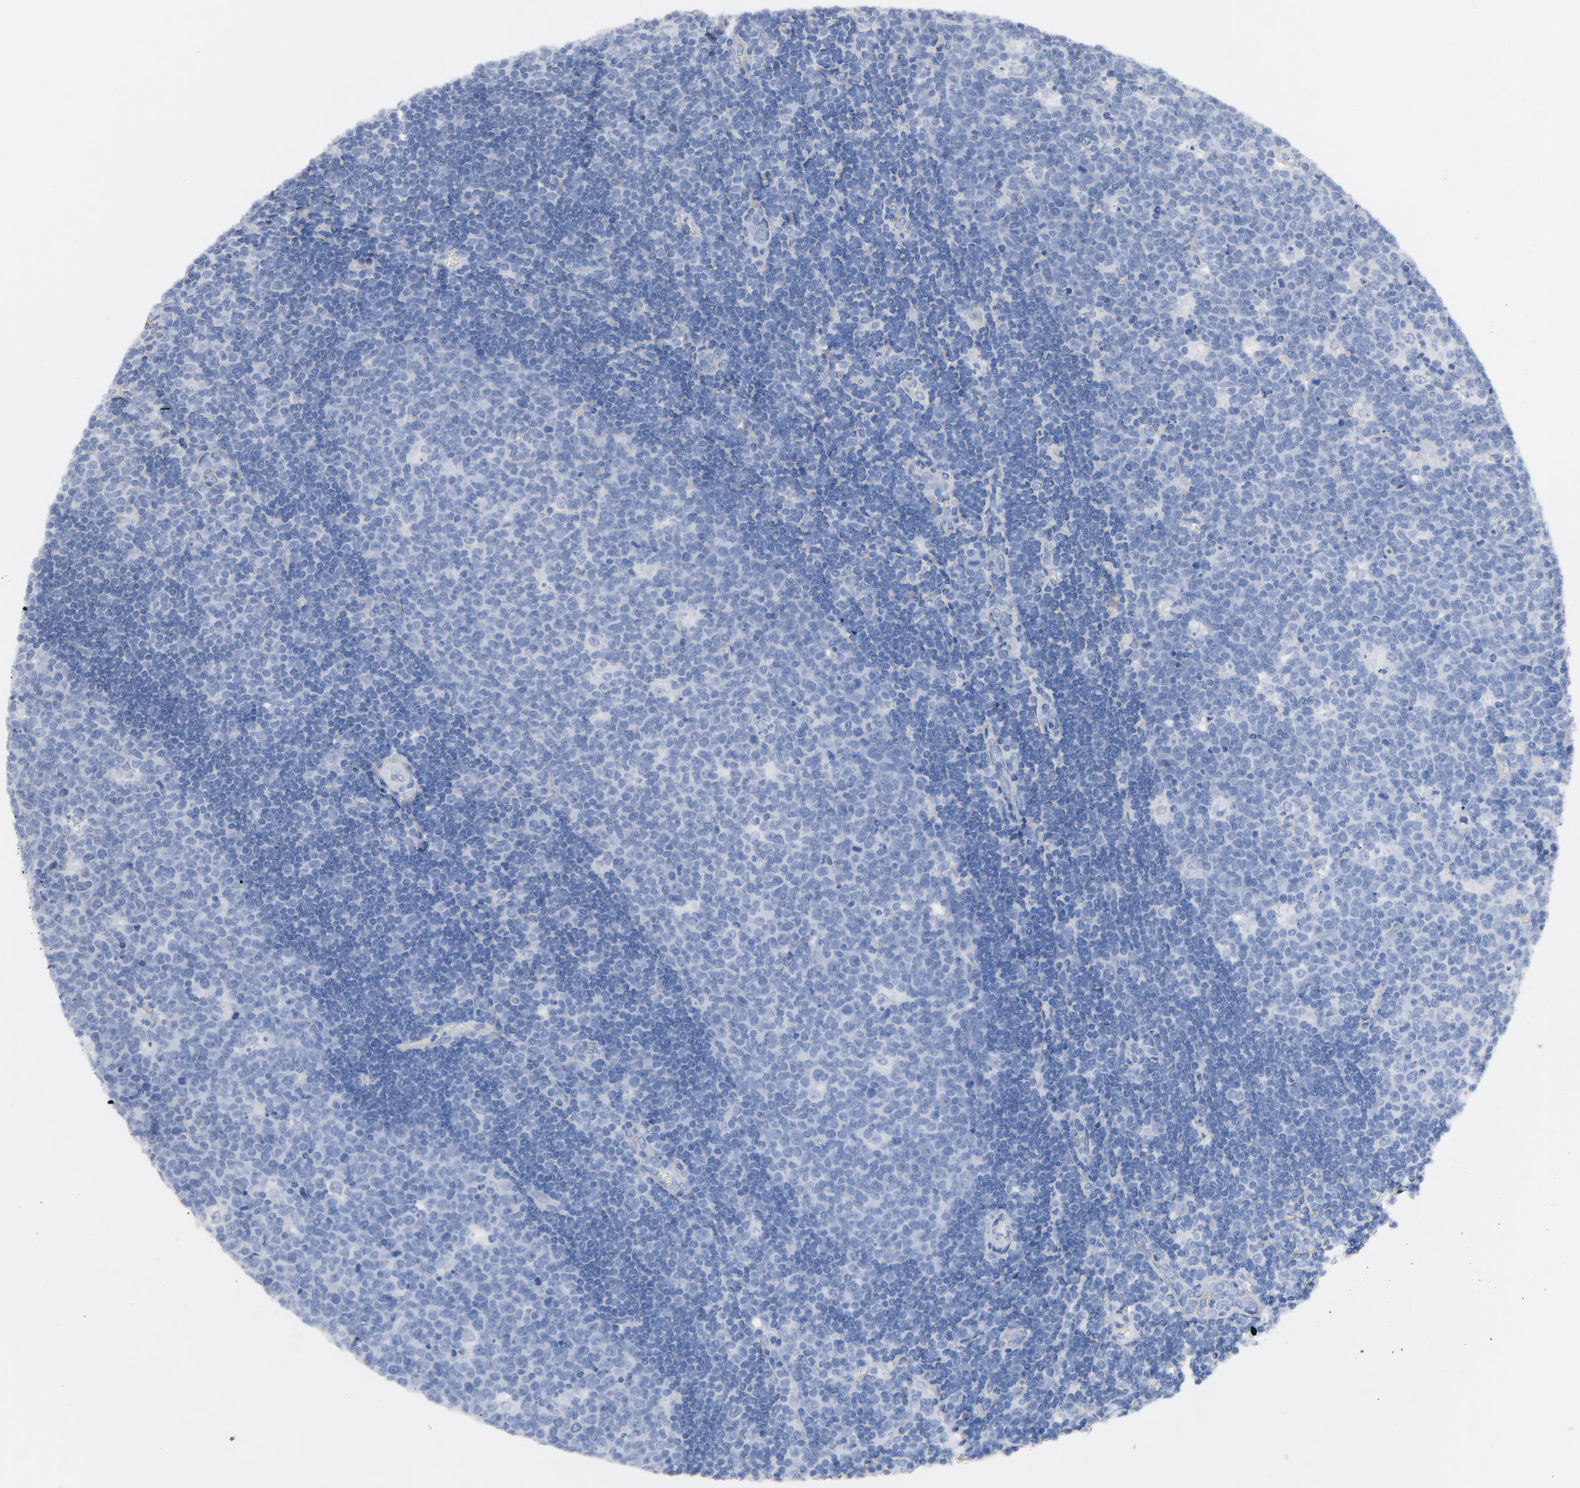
{"staining": {"intensity": "negative", "quantity": "none", "location": "none"}, "tissue": "lymph node", "cell_type": "Germinal center cells", "image_type": "normal", "snomed": [{"axis": "morphology", "description": "Normal tissue, NOS"}, {"axis": "topography", "description": "Lymph node"}, {"axis": "topography", "description": "Salivary gland"}], "caption": "DAB (3,3'-diaminobenzidine) immunohistochemical staining of normal lymph node demonstrates no significant staining in germinal center cells.", "gene": "C14orf119", "patient": {"sex": "male", "age": 8}}